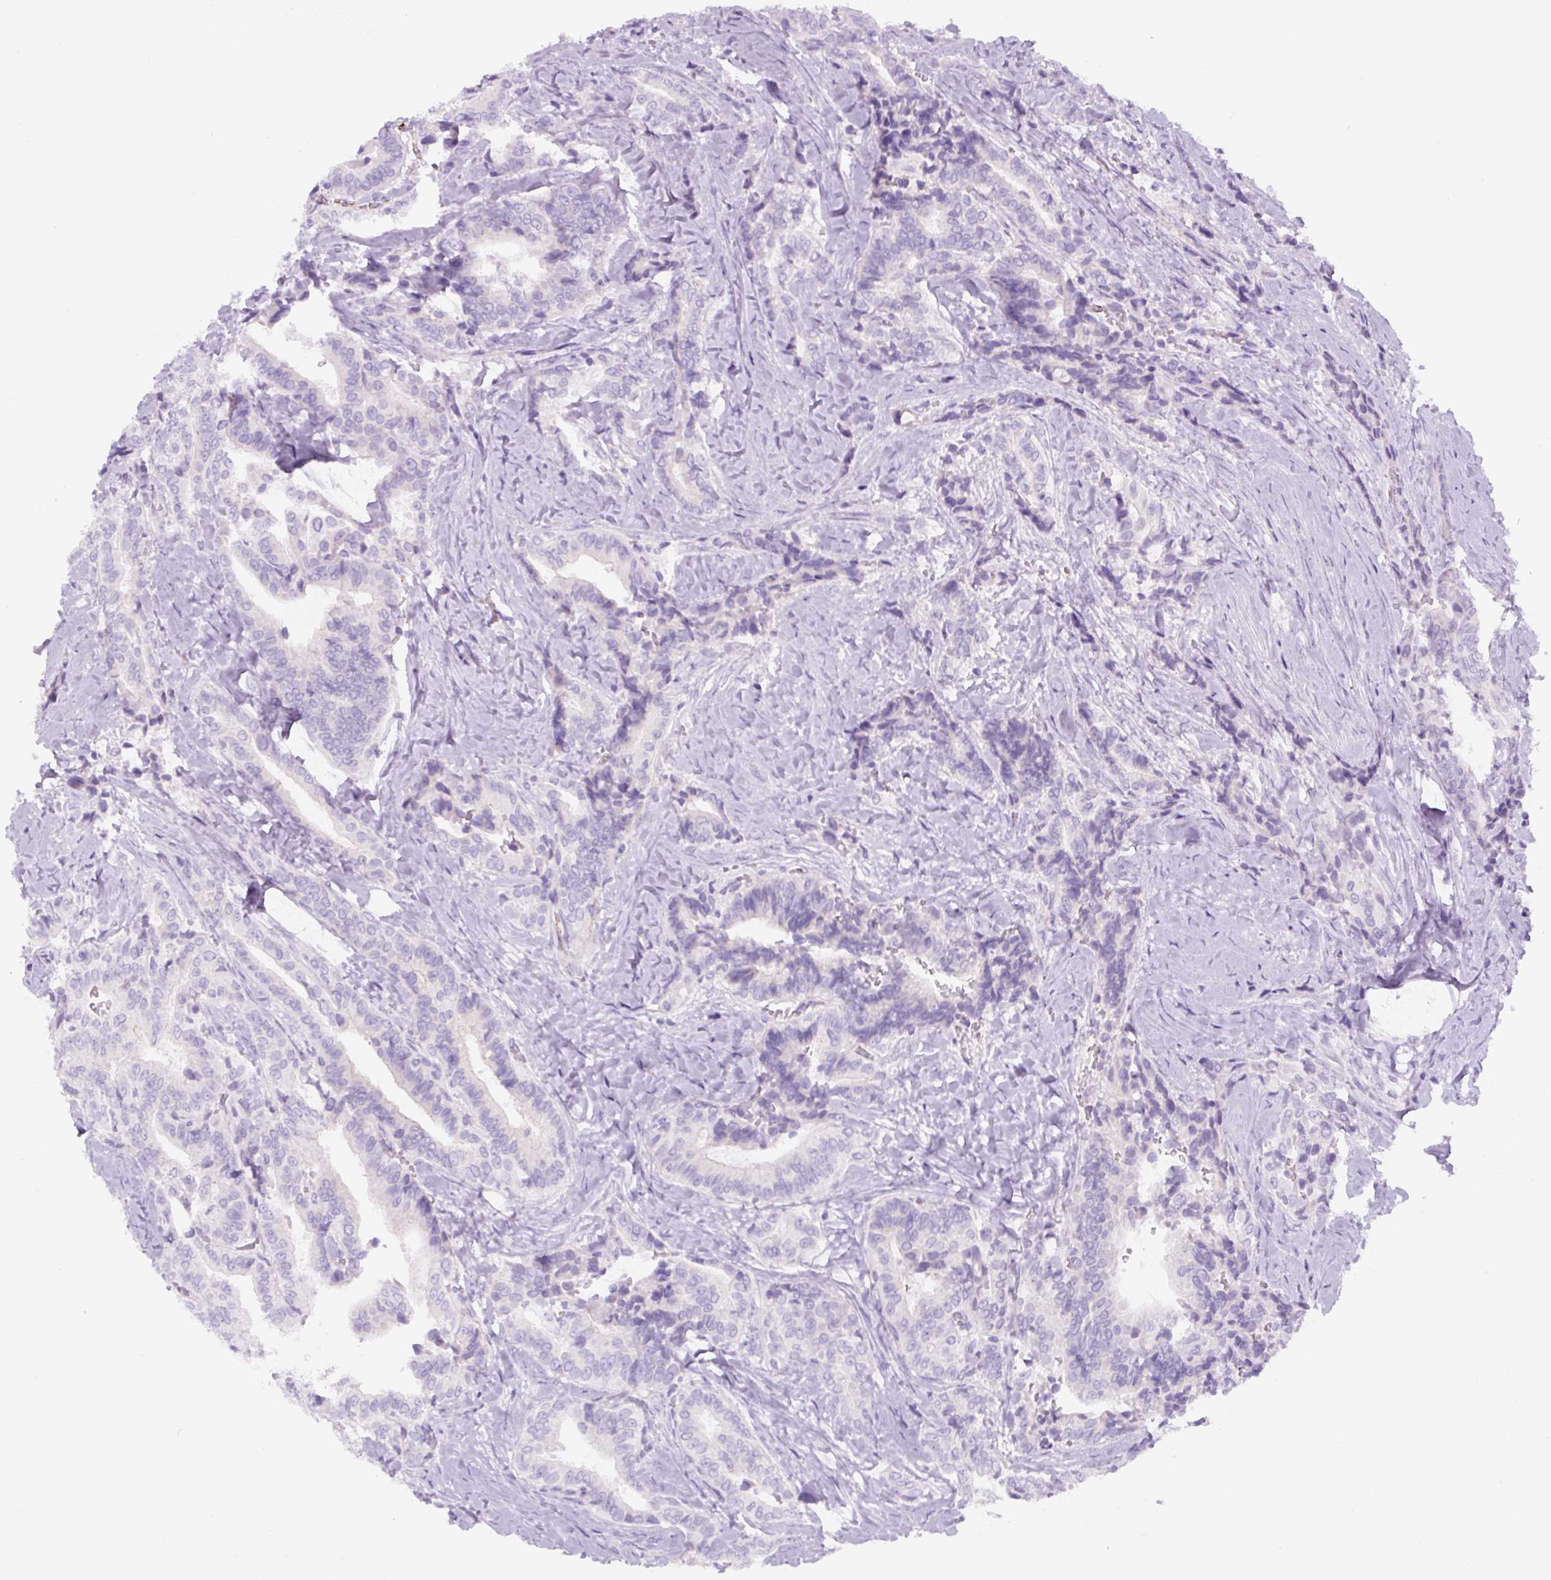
{"staining": {"intensity": "negative", "quantity": "none", "location": "none"}, "tissue": "thyroid cancer", "cell_type": "Tumor cells", "image_type": "cancer", "snomed": [{"axis": "morphology", "description": "Papillary adenocarcinoma, NOS"}, {"axis": "topography", "description": "Thyroid gland"}], "caption": "Micrograph shows no protein staining in tumor cells of thyroid cancer (papillary adenocarcinoma) tissue.", "gene": "RSPO4", "patient": {"sex": "male", "age": 61}}